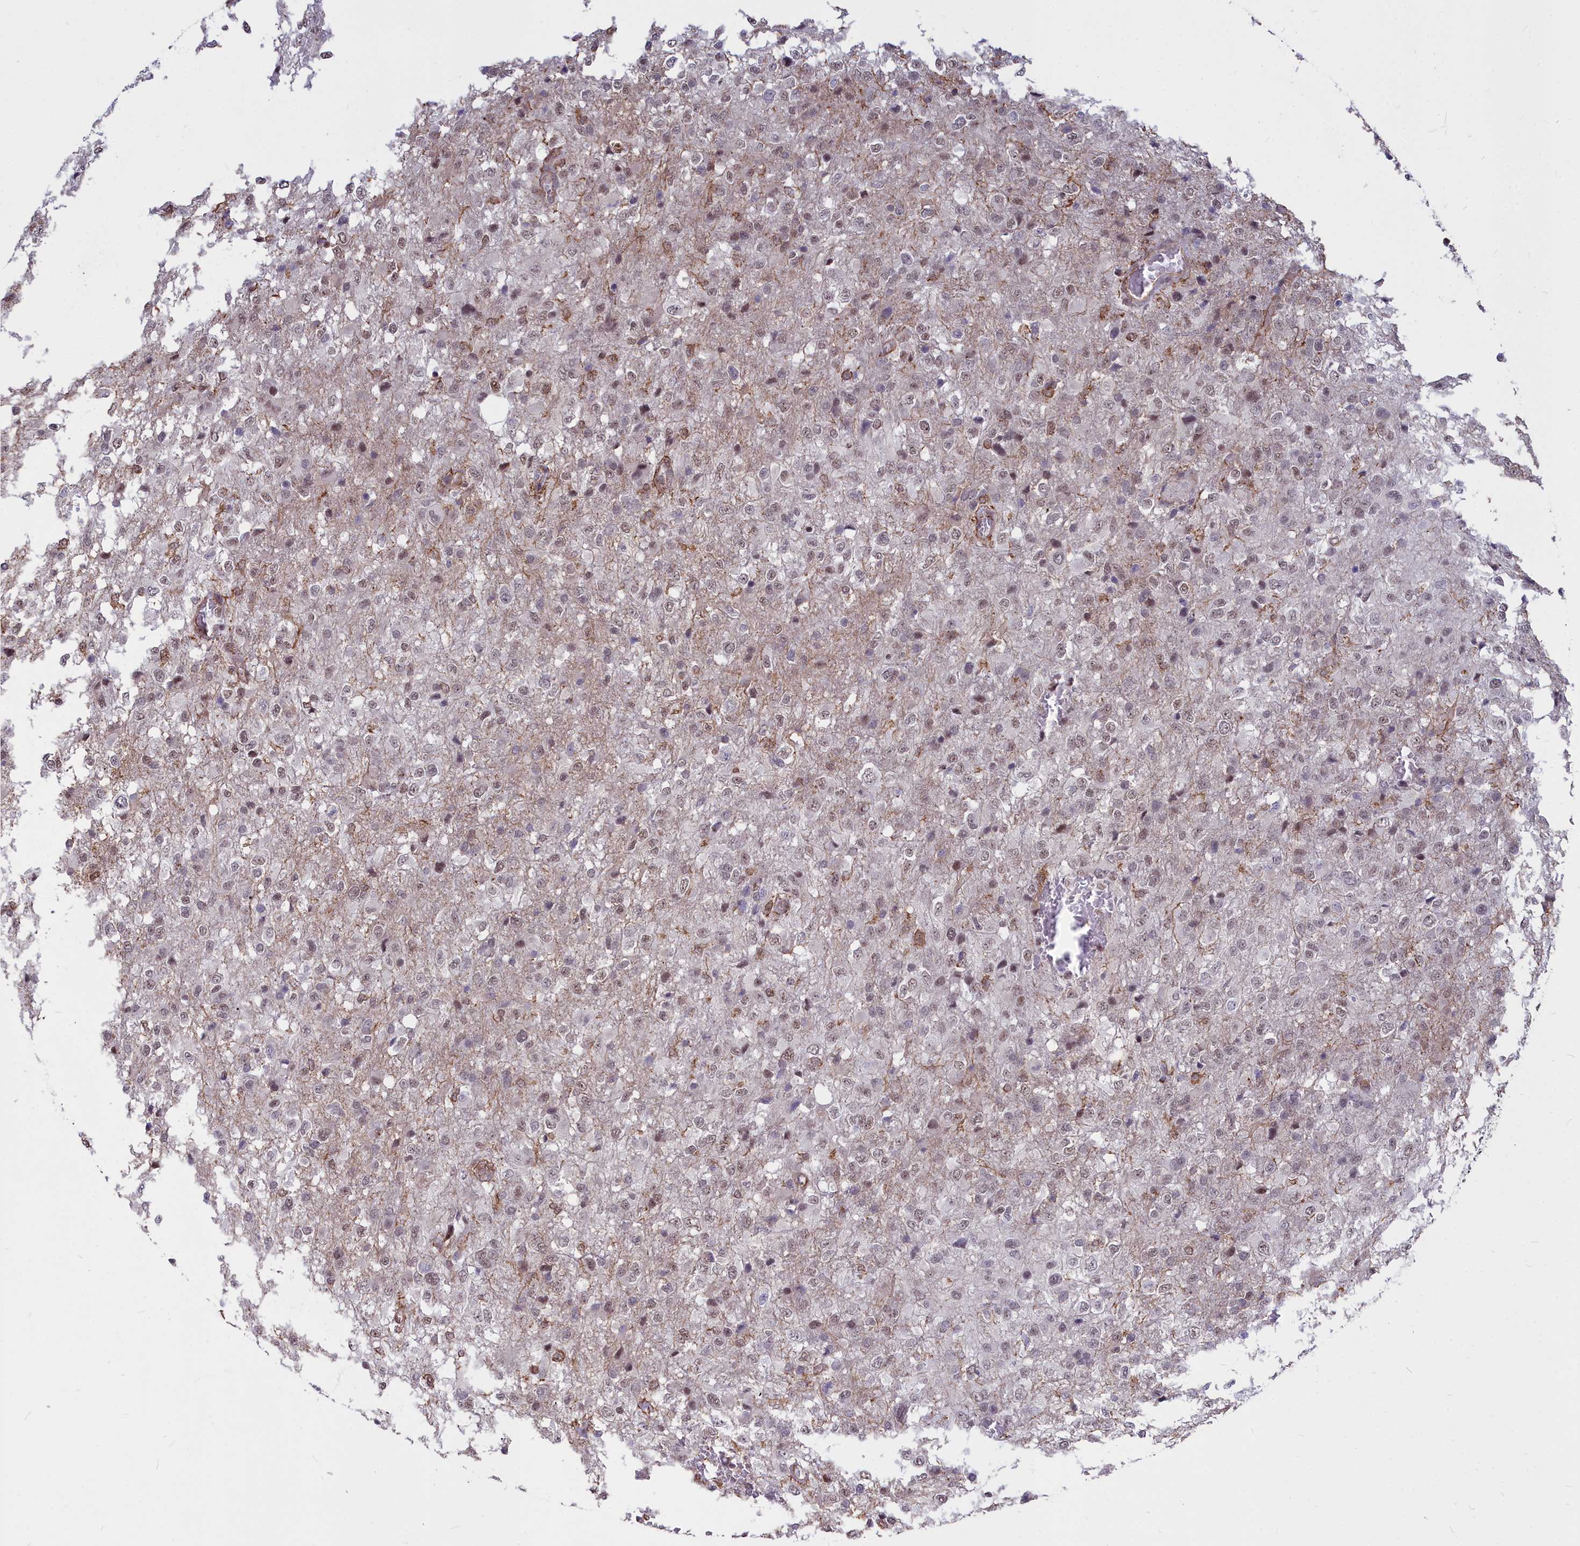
{"staining": {"intensity": "weak", "quantity": "25%-75%", "location": "nuclear"}, "tissue": "glioma", "cell_type": "Tumor cells", "image_type": "cancer", "snomed": [{"axis": "morphology", "description": "Glioma, malignant, High grade"}, {"axis": "topography", "description": "Brain"}], "caption": "Tumor cells exhibit low levels of weak nuclear staining in approximately 25%-75% of cells in human malignant high-grade glioma. Using DAB (3,3'-diaminobenzidine) (brown) and hematoxylin (blue) stains, captured at high magnification using brightfield microscopy.", "gene": "YJU2", "patient": {"sex": "female", "age": 74}}